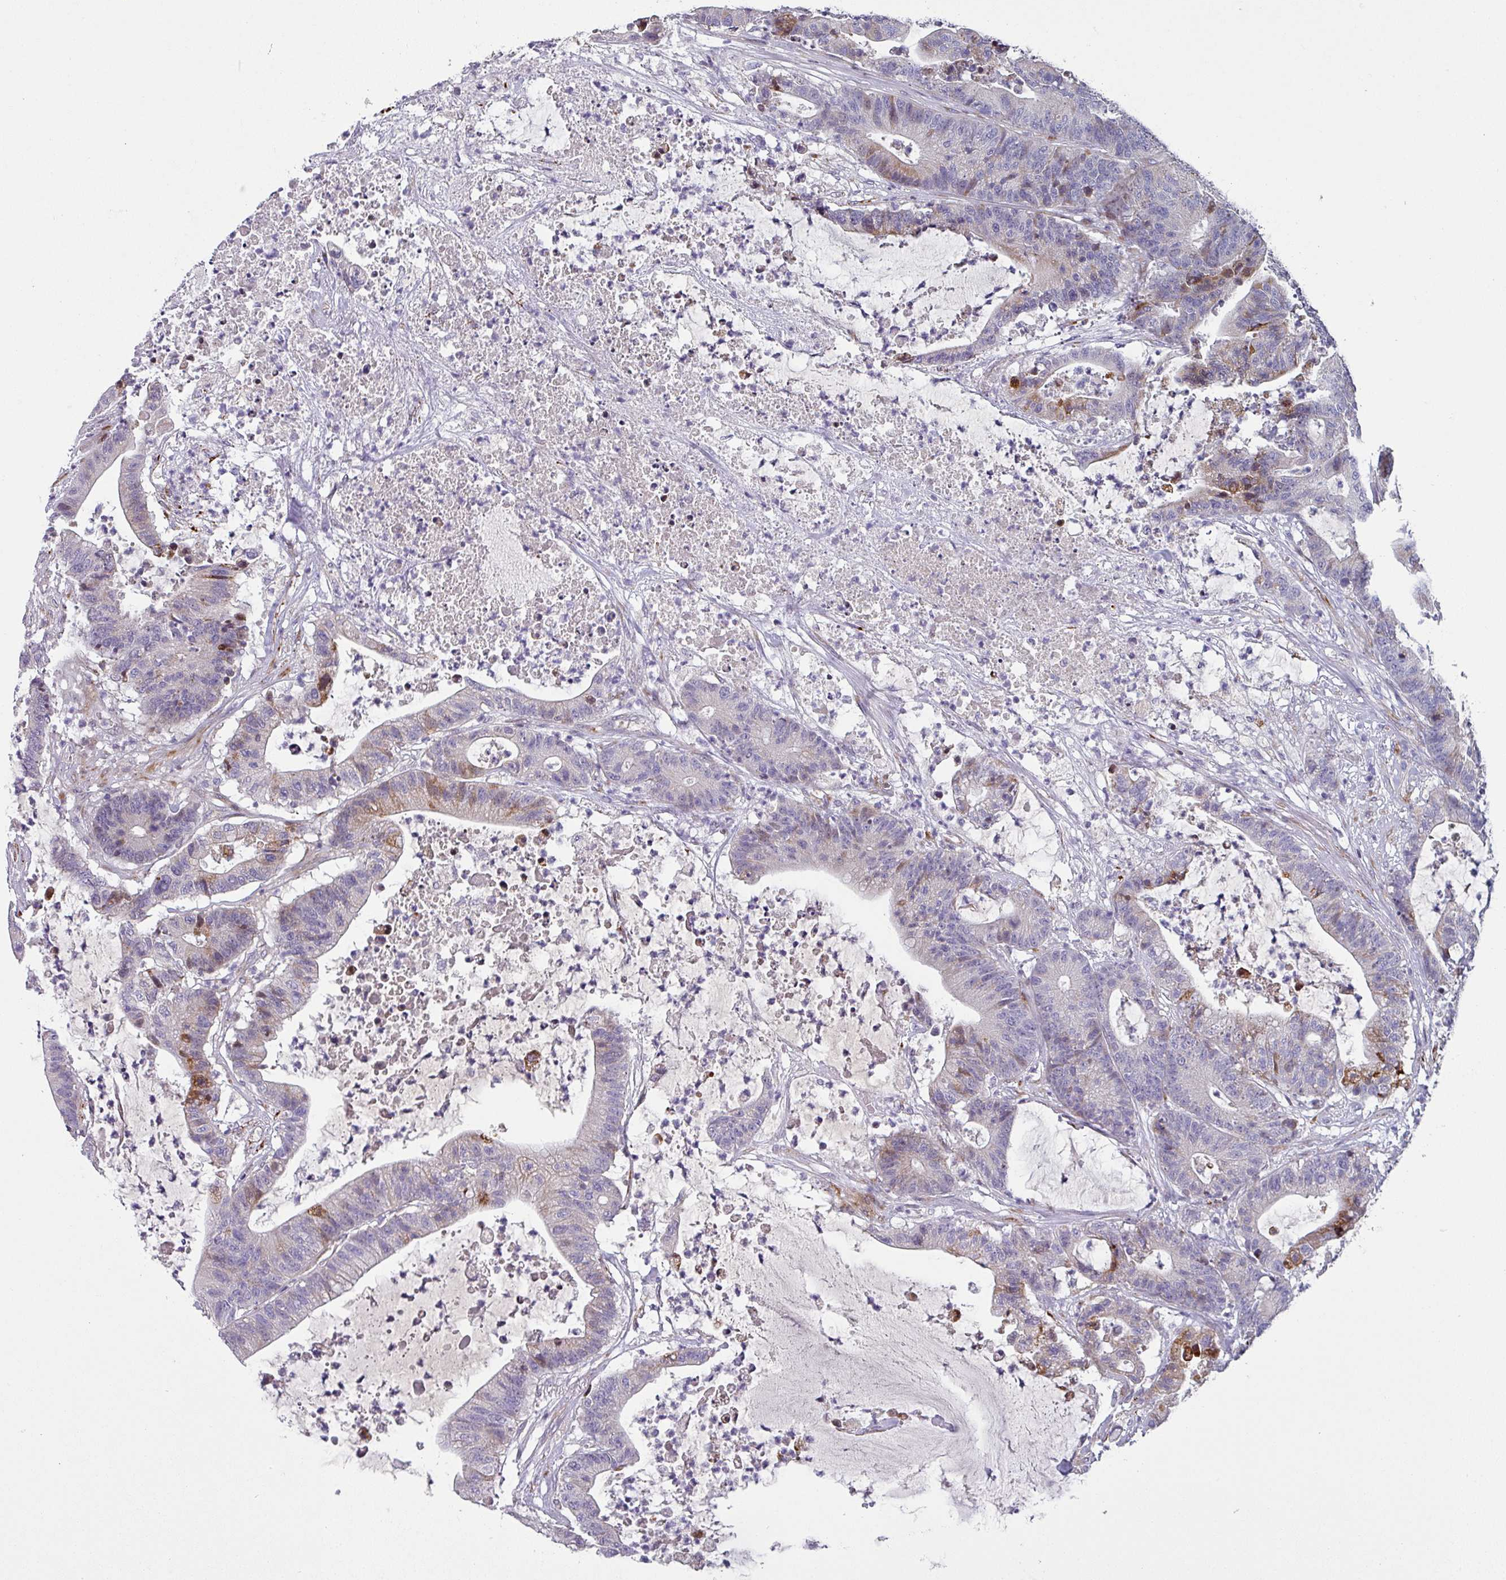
{"staining": {"intensity": "moderate", "quantity": "<25%", "location": "cytoplasmic/membranous"}, "tissue": "colorectal cancer", "cell_type": "Tumor cells", "image_type": "cancer", "snomed": [{"axis": "morphology", "description": "Adenocarcinoma, NOS"}, {"axis": "topography", "description": "Colon"}], "caption": "There is low levels of moderate cytoplasmic/membranous expression in tumor cells of adenocarcinoma (colorectal), as demonstrated by immunohistochemical staining (brown color).", "gene": "KLHL3", "patient": {"sex": "female", "age": 84}}